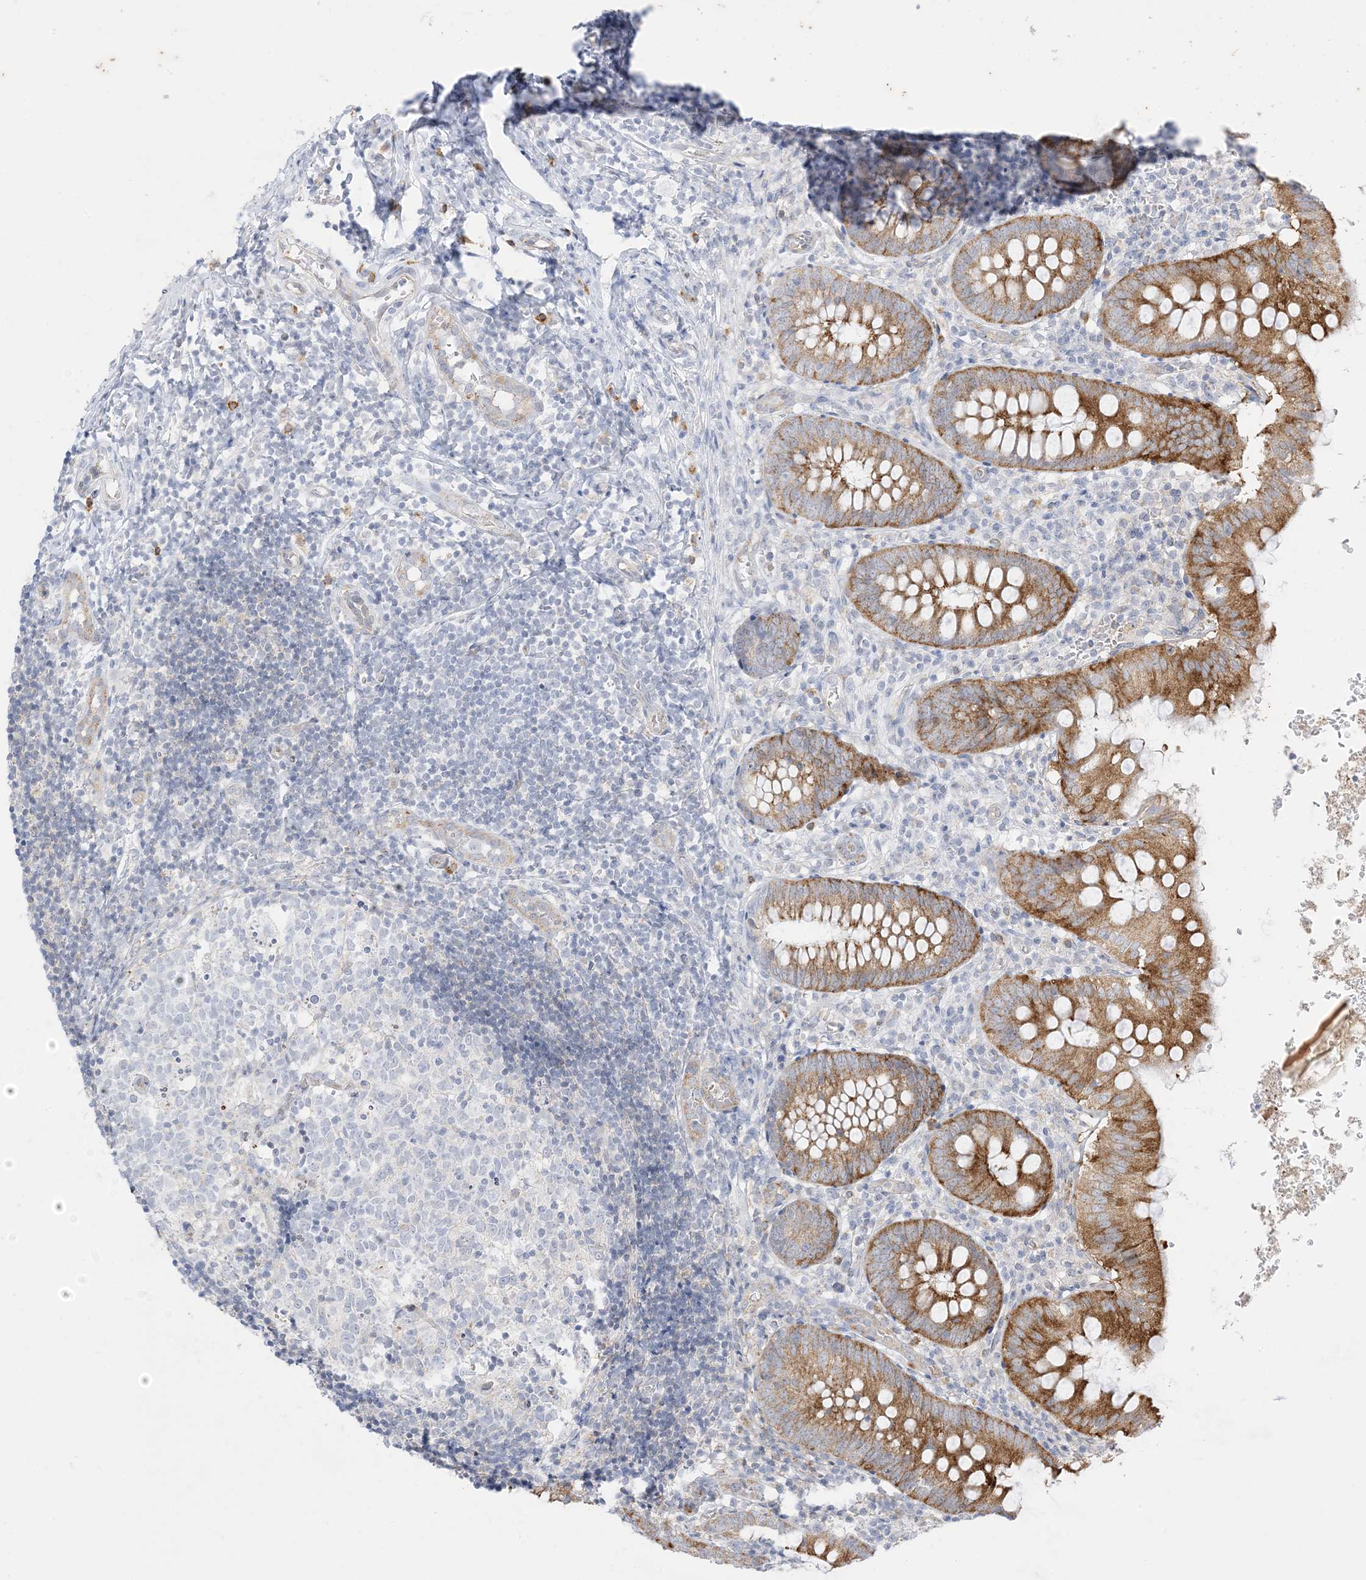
{"staining": {"intensity": "moderate", "quantity": ">75%", "location": "cytoplasmic/membranous"}, "tissue": "appendix", "cell_type": "Glandular cells", "image_type": "normal", "snomed": [{"axis": "morphology", "description": "Normal tissue, NOS"}, {"axis": "topography", "description": "Appendix"}], "caption": "High-power microscopy captured an immunohistochemistry (IHC) photomicrograph of unremarkable appendix, revealing moderate cytoplasmic/membranous expression in approximately >75% of glandular cells. (IHC, brightfield microscopy, high magnification).", "gene": "RAC1", "patient": {"sex": "male", "age": 8}}